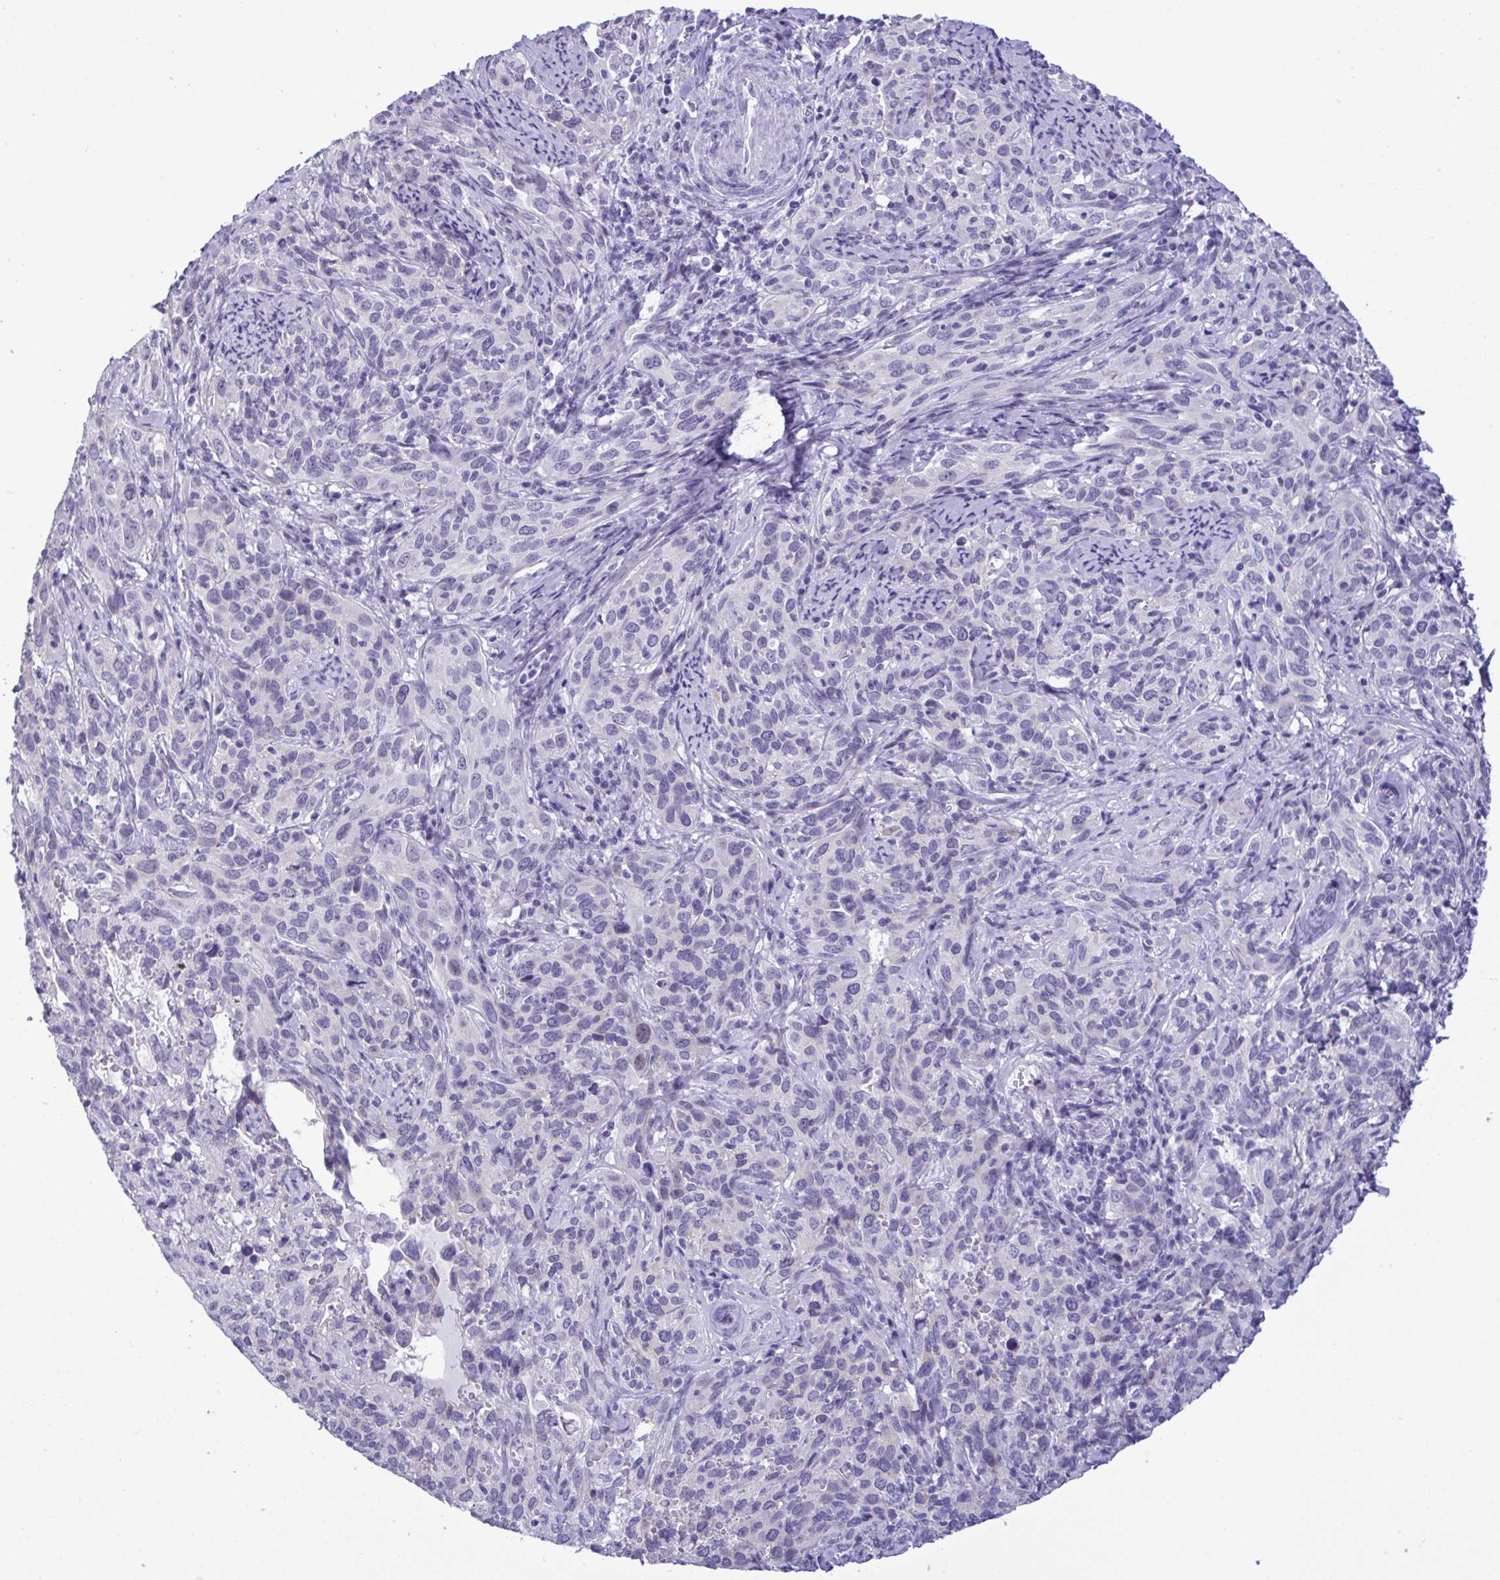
{"staining": {"intensity": "negative", "quantity": "none", "location": "none"}, "tissue": "cervical cancer", "cell_type": "Tumor cells", "image_type": "cancer", "snomed": [{"axis": "morphology", "description": "Squamous cell carcinoma, NOS"}, {"axis": "topography", "description": "Cervix"}], "caption": "There is no significant staining in tumor cells of cervical squamous cell carcinoma. Nuclei are stained in blue.", "gene": "YBX2", "patient": {"sex": "female", "age": 51}}